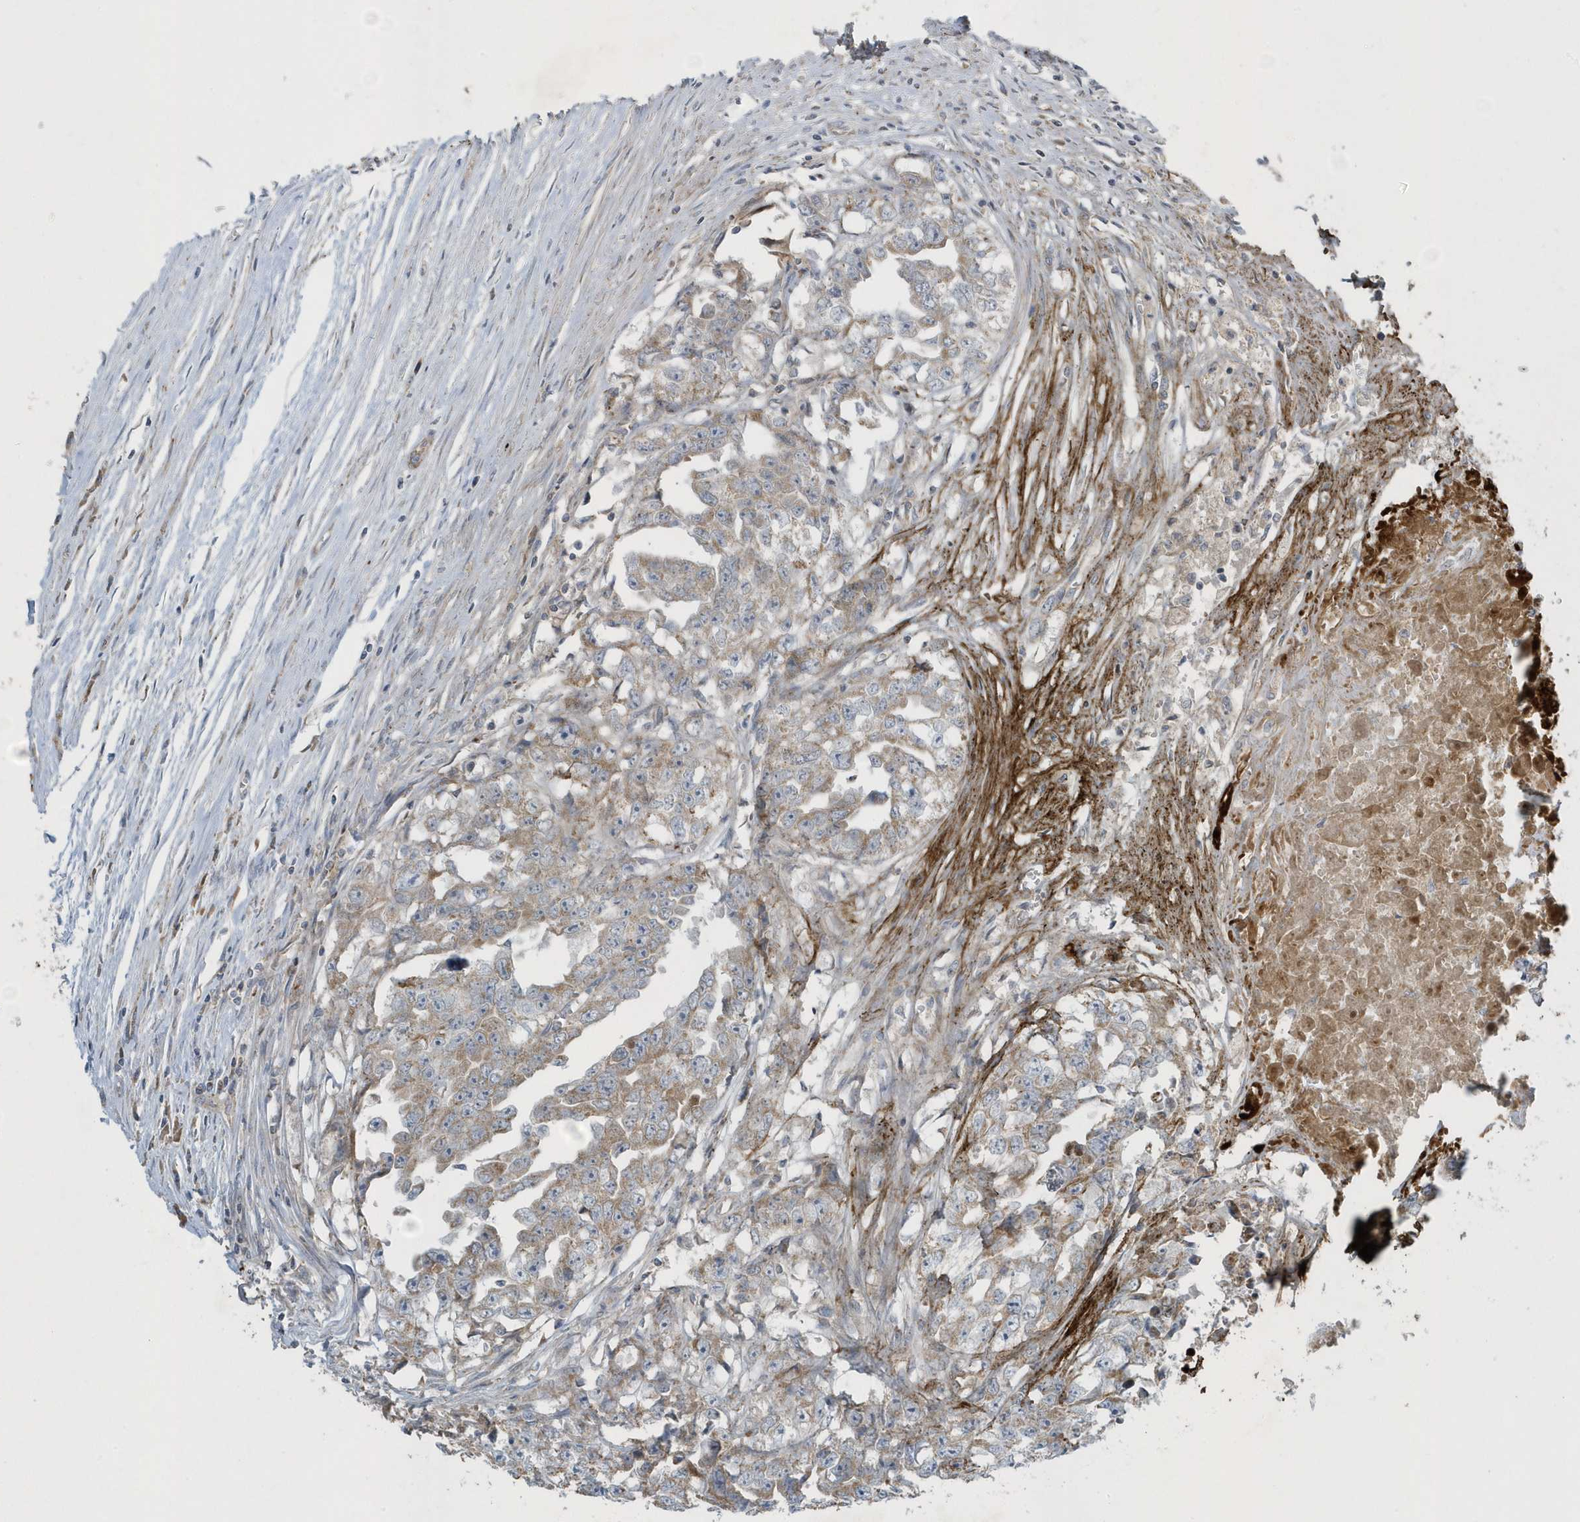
{"staining": {"intensity": "weak", "quantity": ">75%", "location": "cytoplasmic/membranous"}, "tissue": "testis cancer", "cell_type": "Tumor cells", "image_type": "cancer", "snomed": [{"axis": "morphology", "description": "Seminoma, NOS"}, {"axis": "morphology", "description": "Carcinoma, Embryonal, NOS"}, {"axis": "topography", "description": "Testis"}], "caption": "Testis cancer stained for a protein shows weak cytoplasmic/membranous positivity in tumor cells.", "gene": "SLC38A2", "patient": {"sex": "male", "age": 43}}